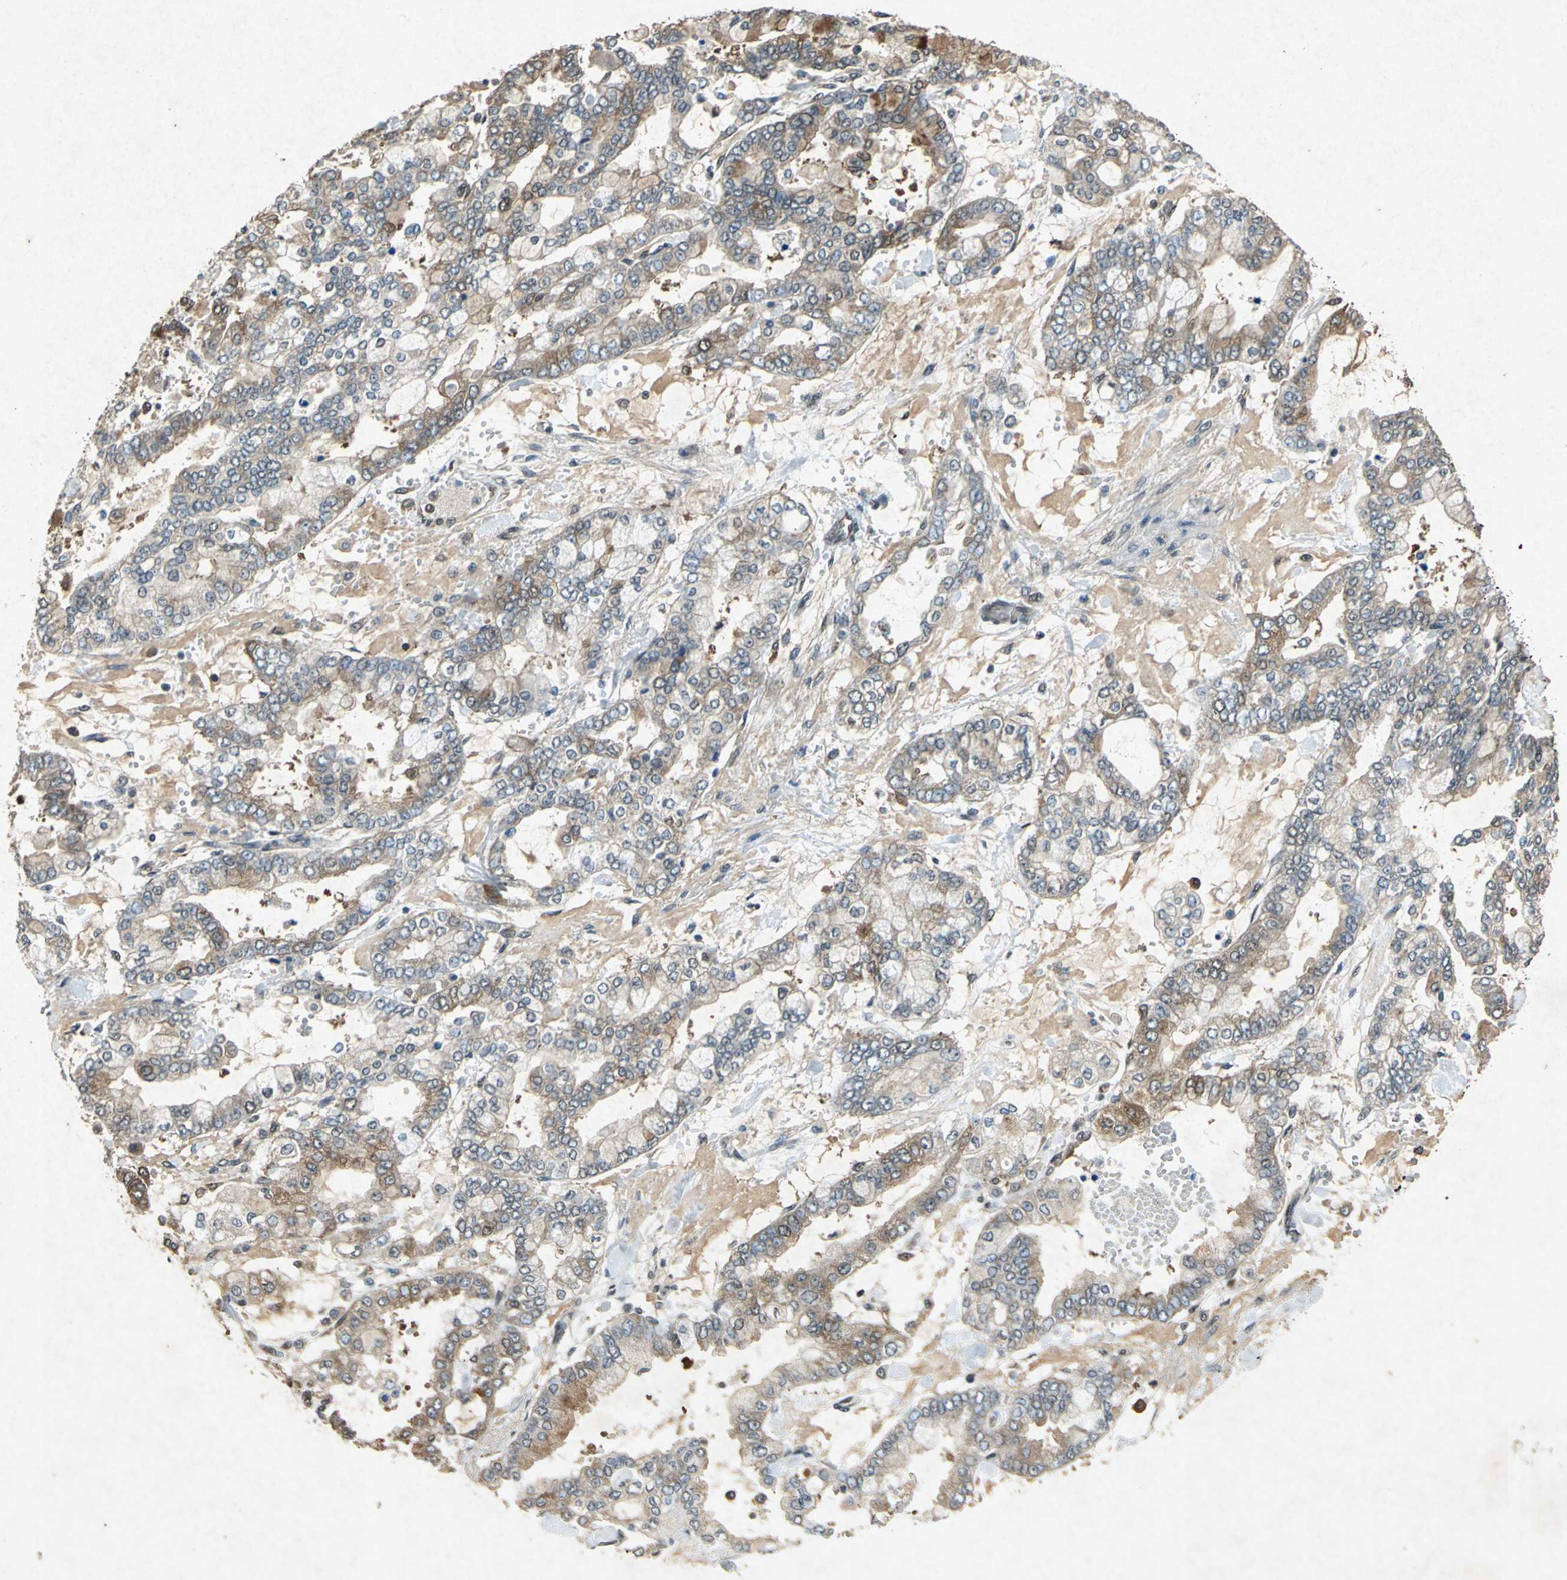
{"staining": {"intensity": "moderate", "quantity": ">75%", "location": "cytoplasmic/membranous"}, "tissue": "stomach cancer", "cell_type": "Tumor cells", "image_type": "cancer", "snomed": [{"axis": "morphology", "description": "Normal tissue, NOS"}, {"axis": "morphology", "description": "Adenocarcinoma, NOS"}, {"axis": "topography", "description": "Stomach, upper"}, {"axis": "topography", "description": "Stomach"}], "caption": "High-magnification brightfield microscopy of stomach cancer (adenocarcinoma) stained with DAB (3,3'-diaminobenzidine) (brown) and counterstained with hematoxylin (blue). tumor cells exhibit moderate cytoplasmic/membranous staining is identified in about>75% of cells.", "gene": "HSP90AB1", "patient": {"sex": "male", "age": 76}}